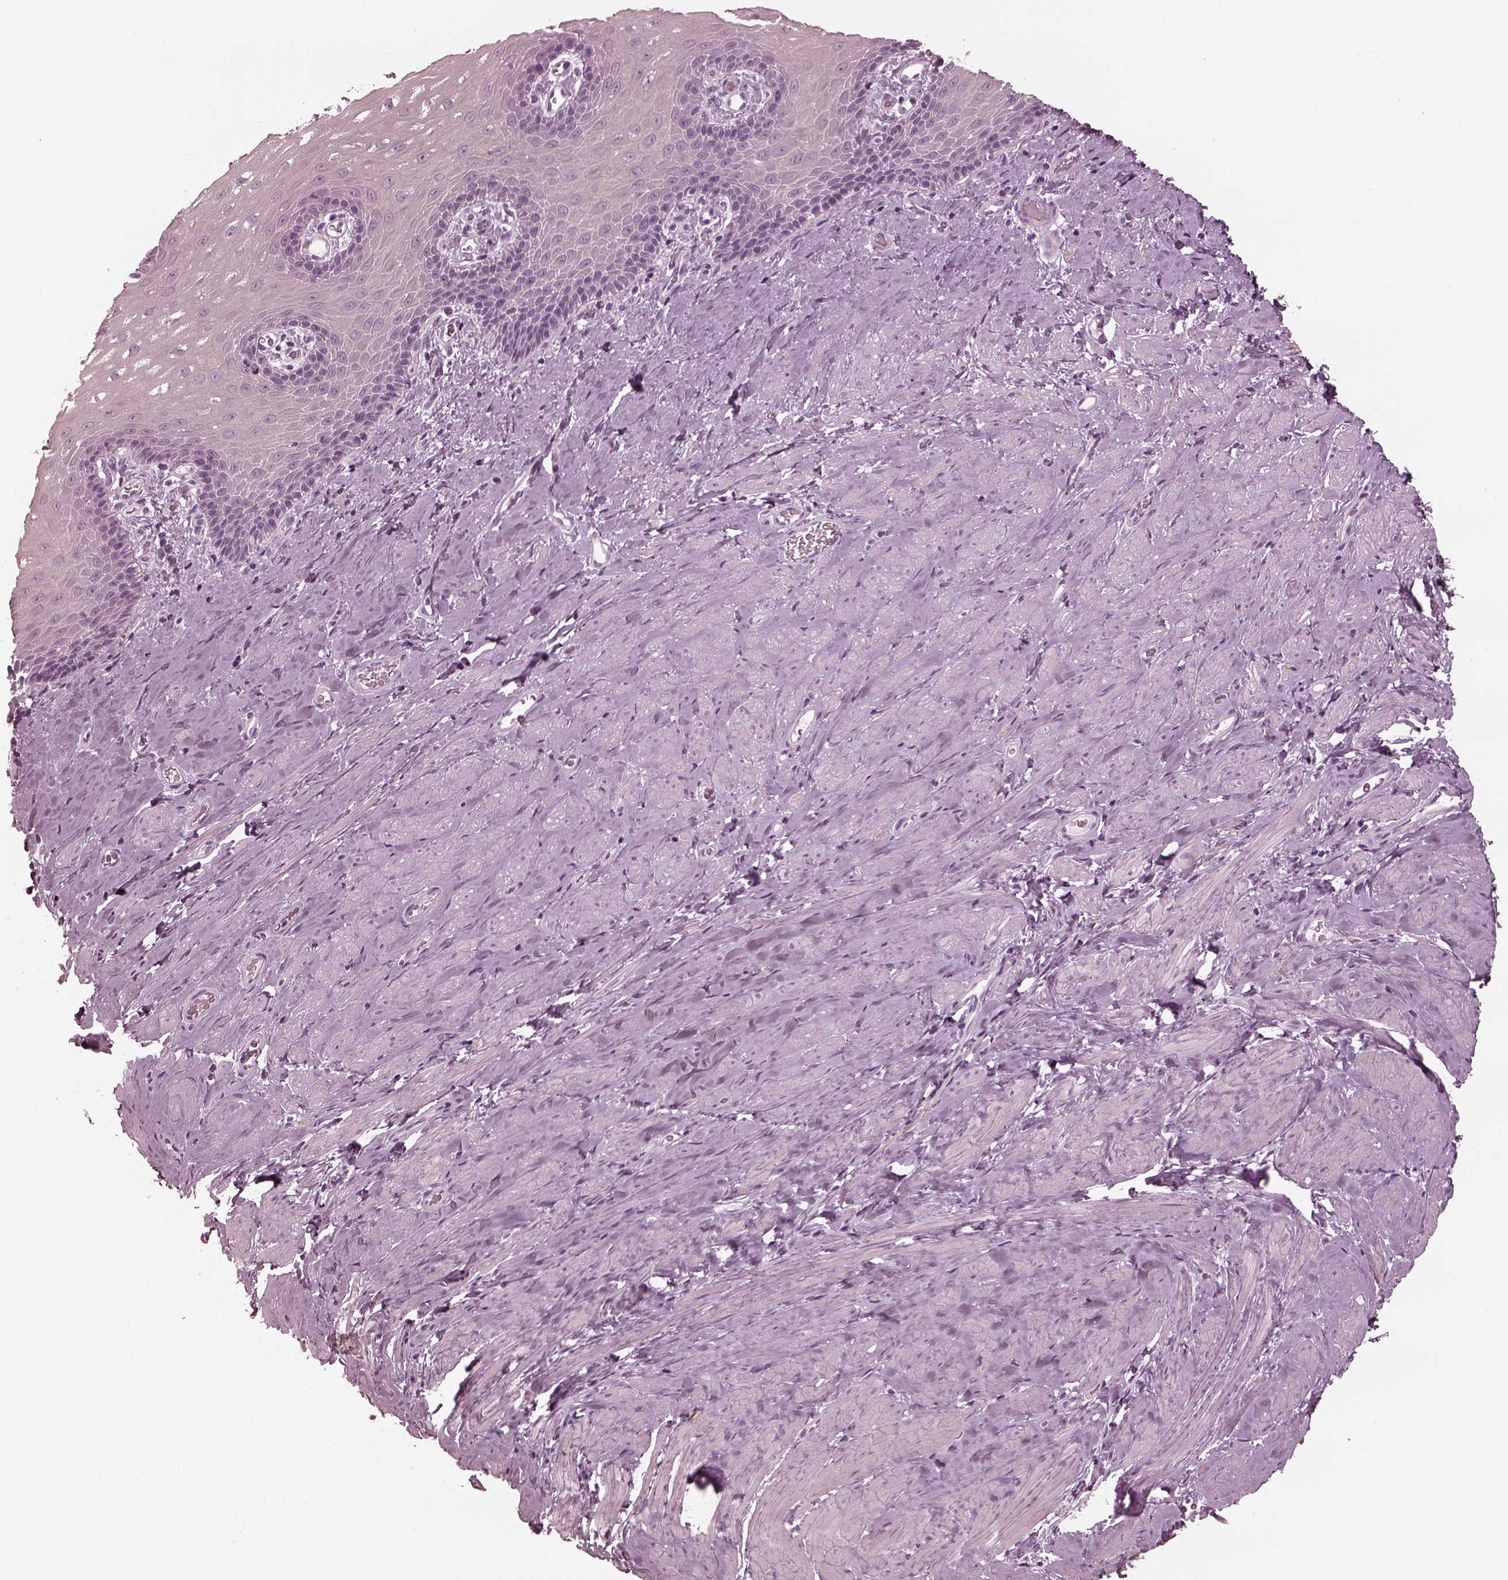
{"staining": {"intensity": "negative", "quantity": "none", "location": "none"}, "tissue": "esophagus", "cell_type": "Squamous epithelial cells", "image_type": "normal", "snomed": [{"axis": "morphology", "description": "Normal tissue, NOS"}, {"axis": "topography", "description": "Esophagus"}], "caption": "Micrograph shows no protein expression in squamous epithelial cells of benign esophagus.", "gene": "GRM6", "patient": {"sex": "male", "age": 64}}